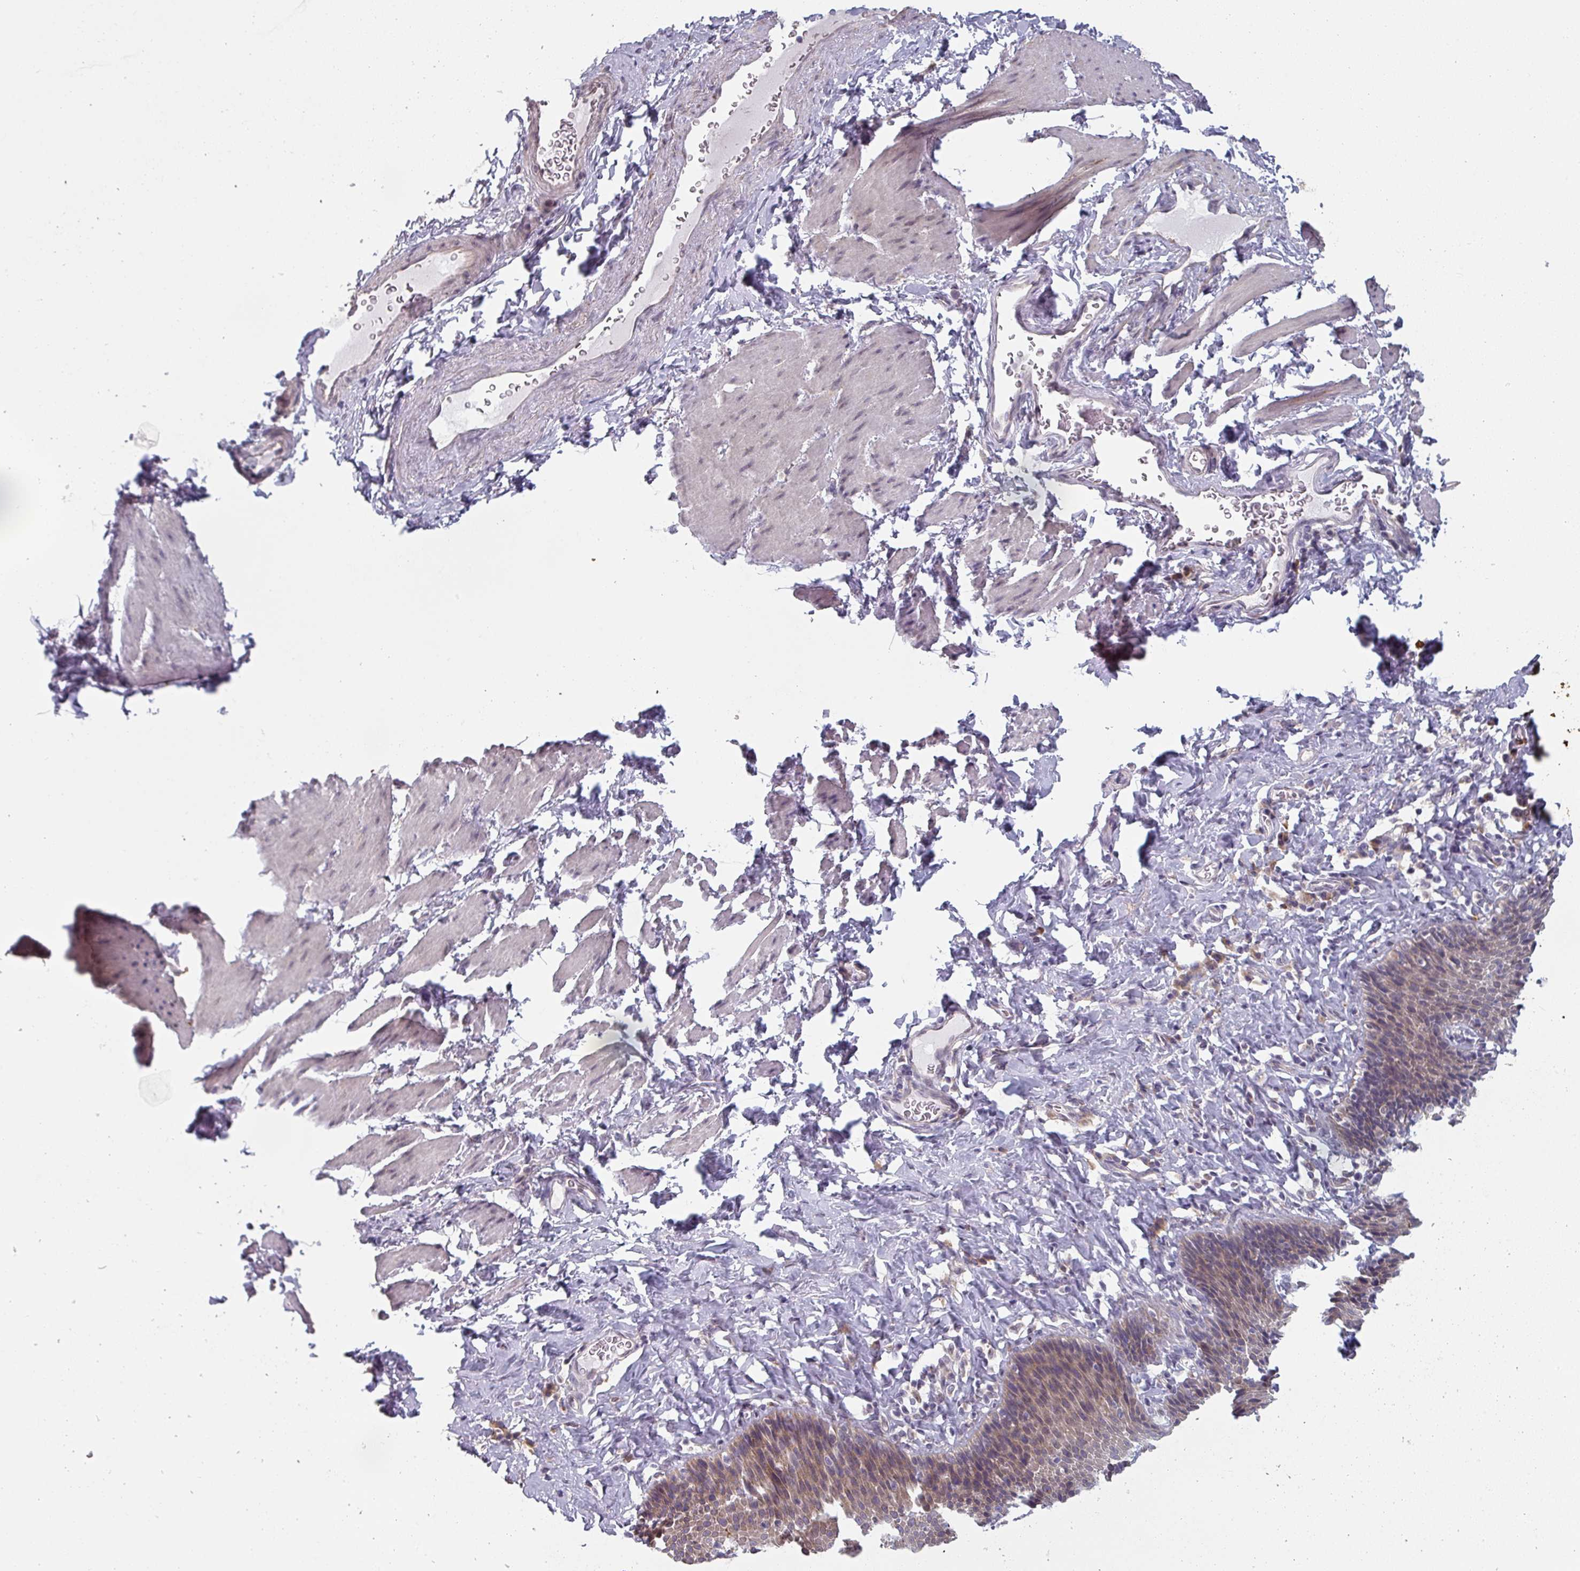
{"staining": {"intensity": "moderate", "quantity": "25%-75%", "location": "cytoplasmic/membranous"}, "tissue": "esophagus", "cell_type": "Squamous epithelial cells", "image_type": "normal", "snomed": [{"axis": "morphology", "description": "Normal tissue, NOS"}, {"axis": "topography", "description": "Esophagus"}], "caption": "Immunohistochemical staining of benign human esophagus exhibits 25%-75% levels of moderate cytoplasmic/membranous protein positivity in approximately 25%-75% of squamous epithelial cells. Ihc stains the protein in brown and the nuclei are stained blue.", "gene": "TAPT1", "patient": {"sex": "female", "age": 61}}